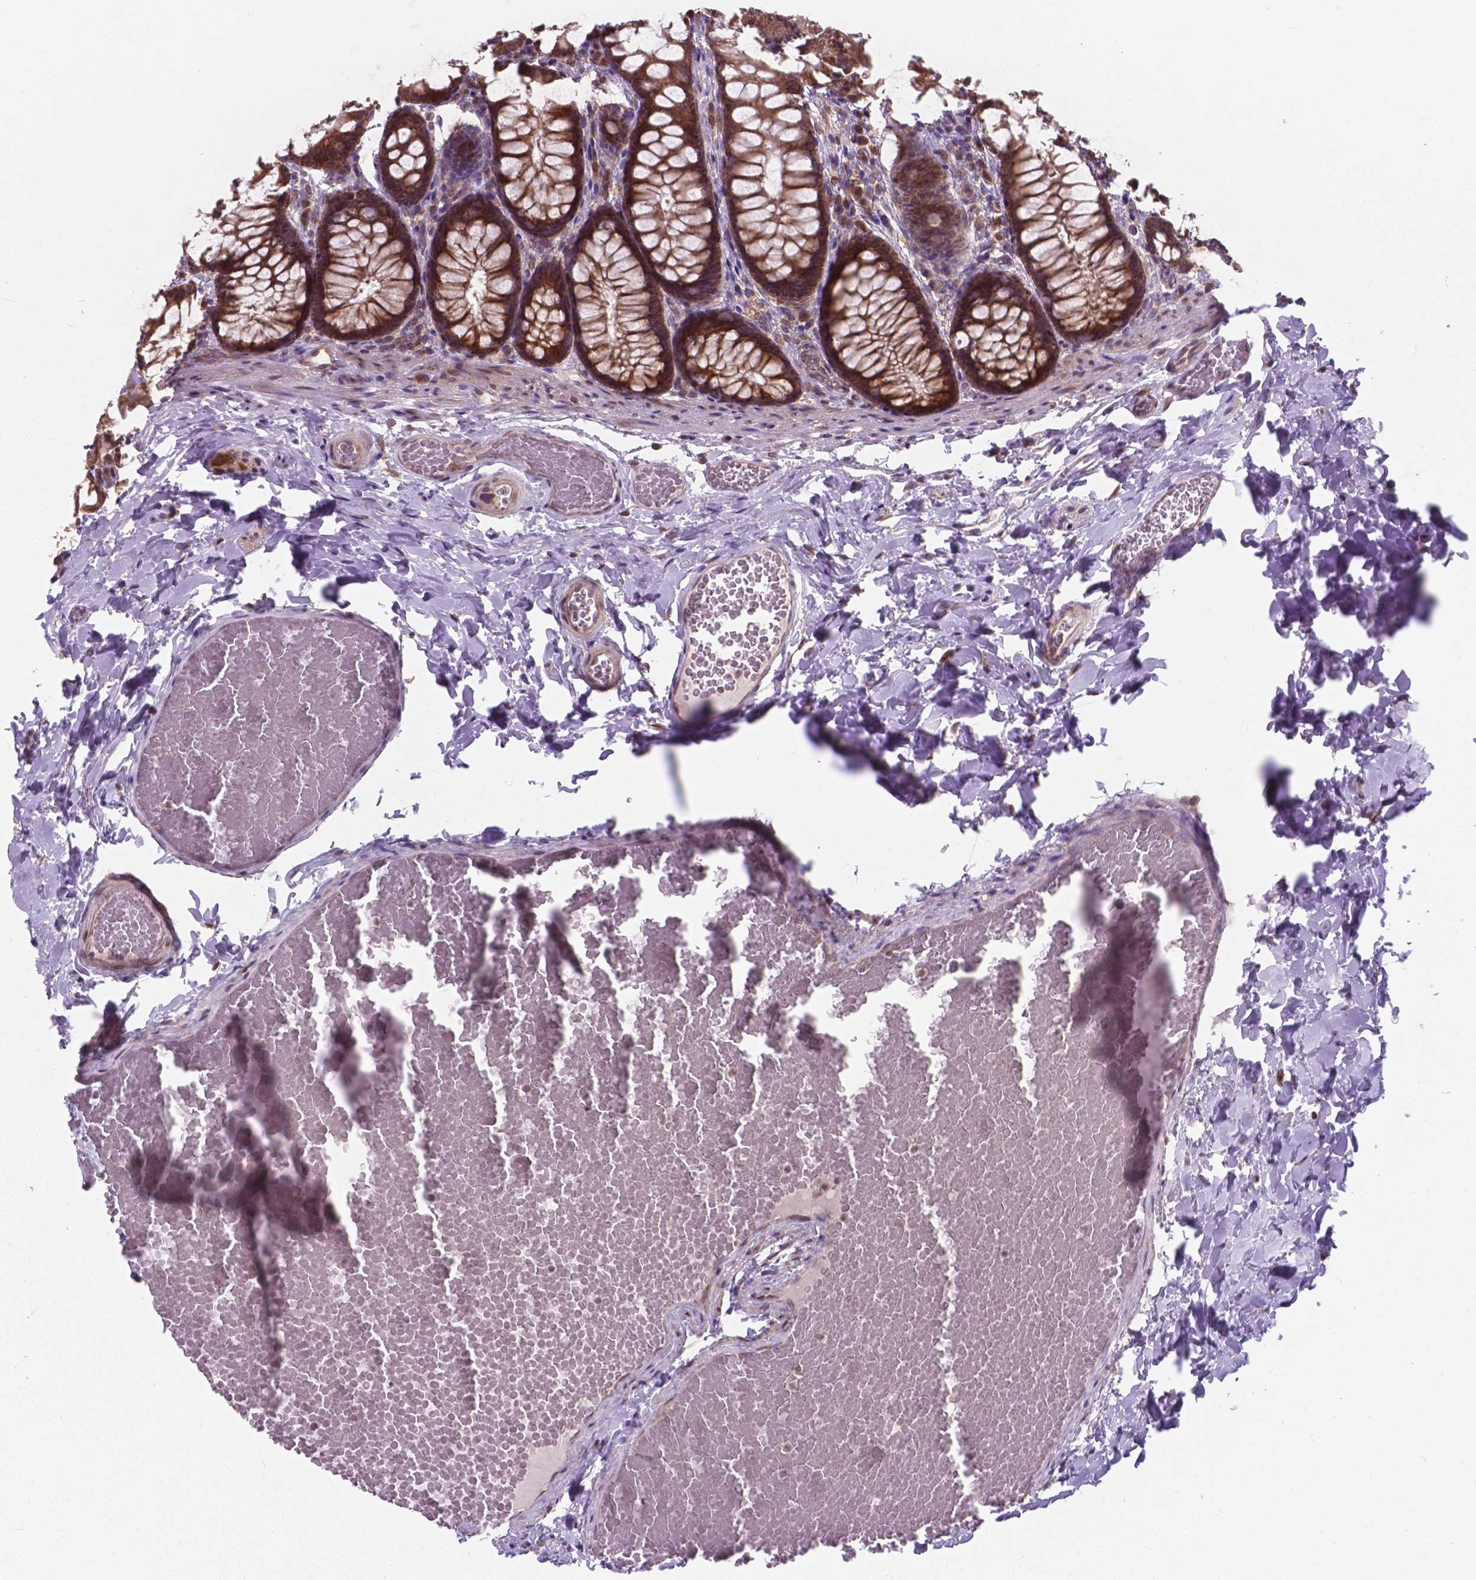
{"staining": {"intensity": "weak", "quantity": "25%-75%", "location": "cytoplasmic/membranous"}, "tissue": "colon", "cell_type": "Endothelial cells", "image_type": "normal", "snomed": [{"axis": "morphology", "description": "Normal tissue, NOS"}, {"axis": "topography", "description": "Colon"}], "caption": "Immunohistochemistry (IHC) staining of benign colon, which displays low levels of weak cytoplasmic/membranous positivity in about 25%-75% of endothelial cells indicating weak cytoplasmic/membranous protein staining. The staining was performed using DAB (brown) for protein detection and nuclei were counterstained in hematoxylin (blue).", "gene": "MRPL33", "patient": {"sex": "male", "age": 47}}